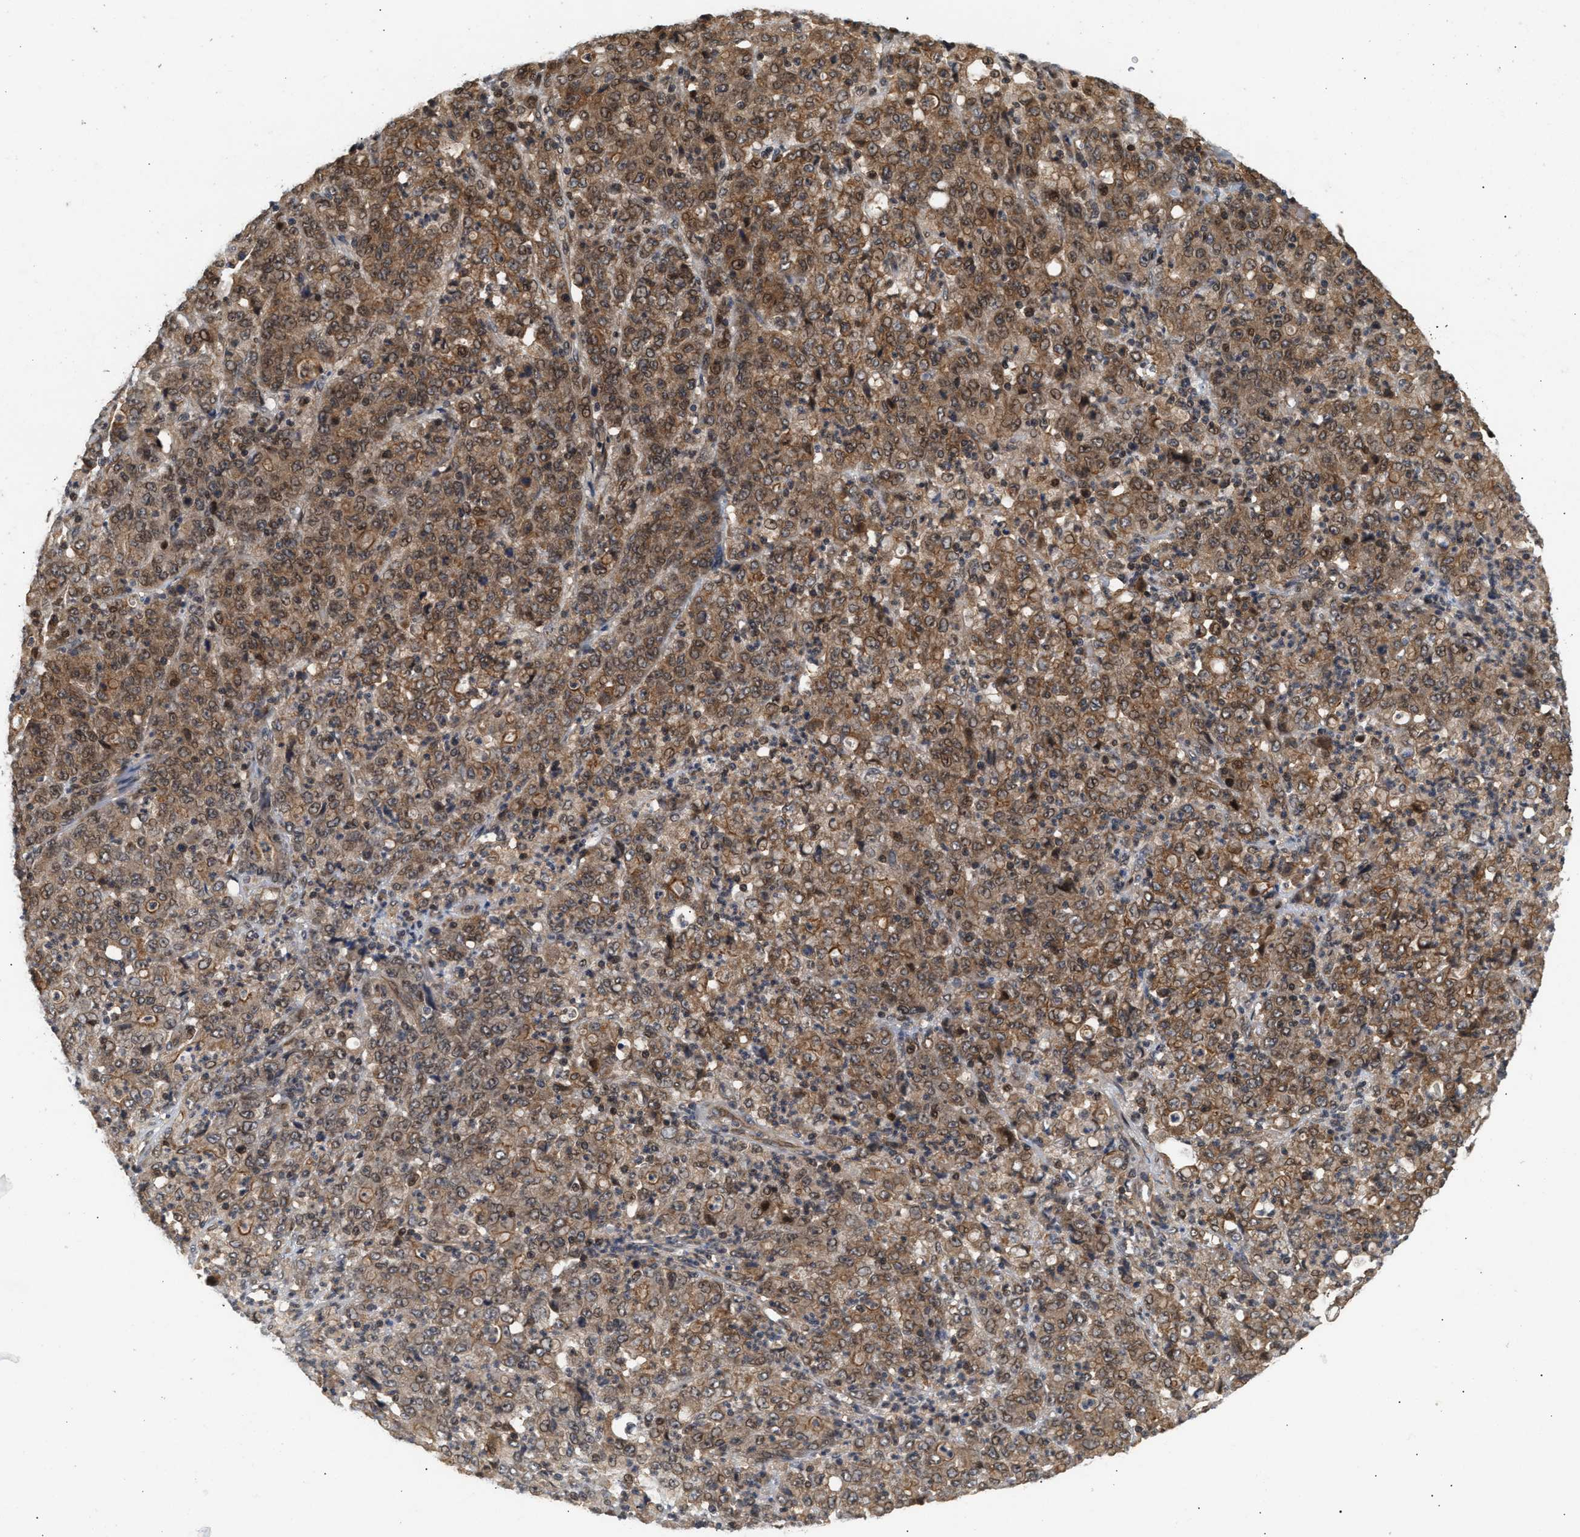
{"staining": {"intensity": "moderate", "quantity": ">75%", "location": "cytoplasmic/membranous,nuclear"}, "tissue": "stomach cancer", "cell_type": "Tumor cells", "image_type": "cancer", "snomed": [{"axis": "morphology", "description": "Adenocarcinoma, NOS"}, {"axis": "topography", "description": "Stomach, lower"}], "caption": "This is a histology image of immunohistochemistry (IHC) staining of stomach cancer, which shows moderate expression in the cytoplasmic/membranous and nuclear of tumor cells.", "gene": "ABHD5", "patient": {"sex": "female", "age": 71}}